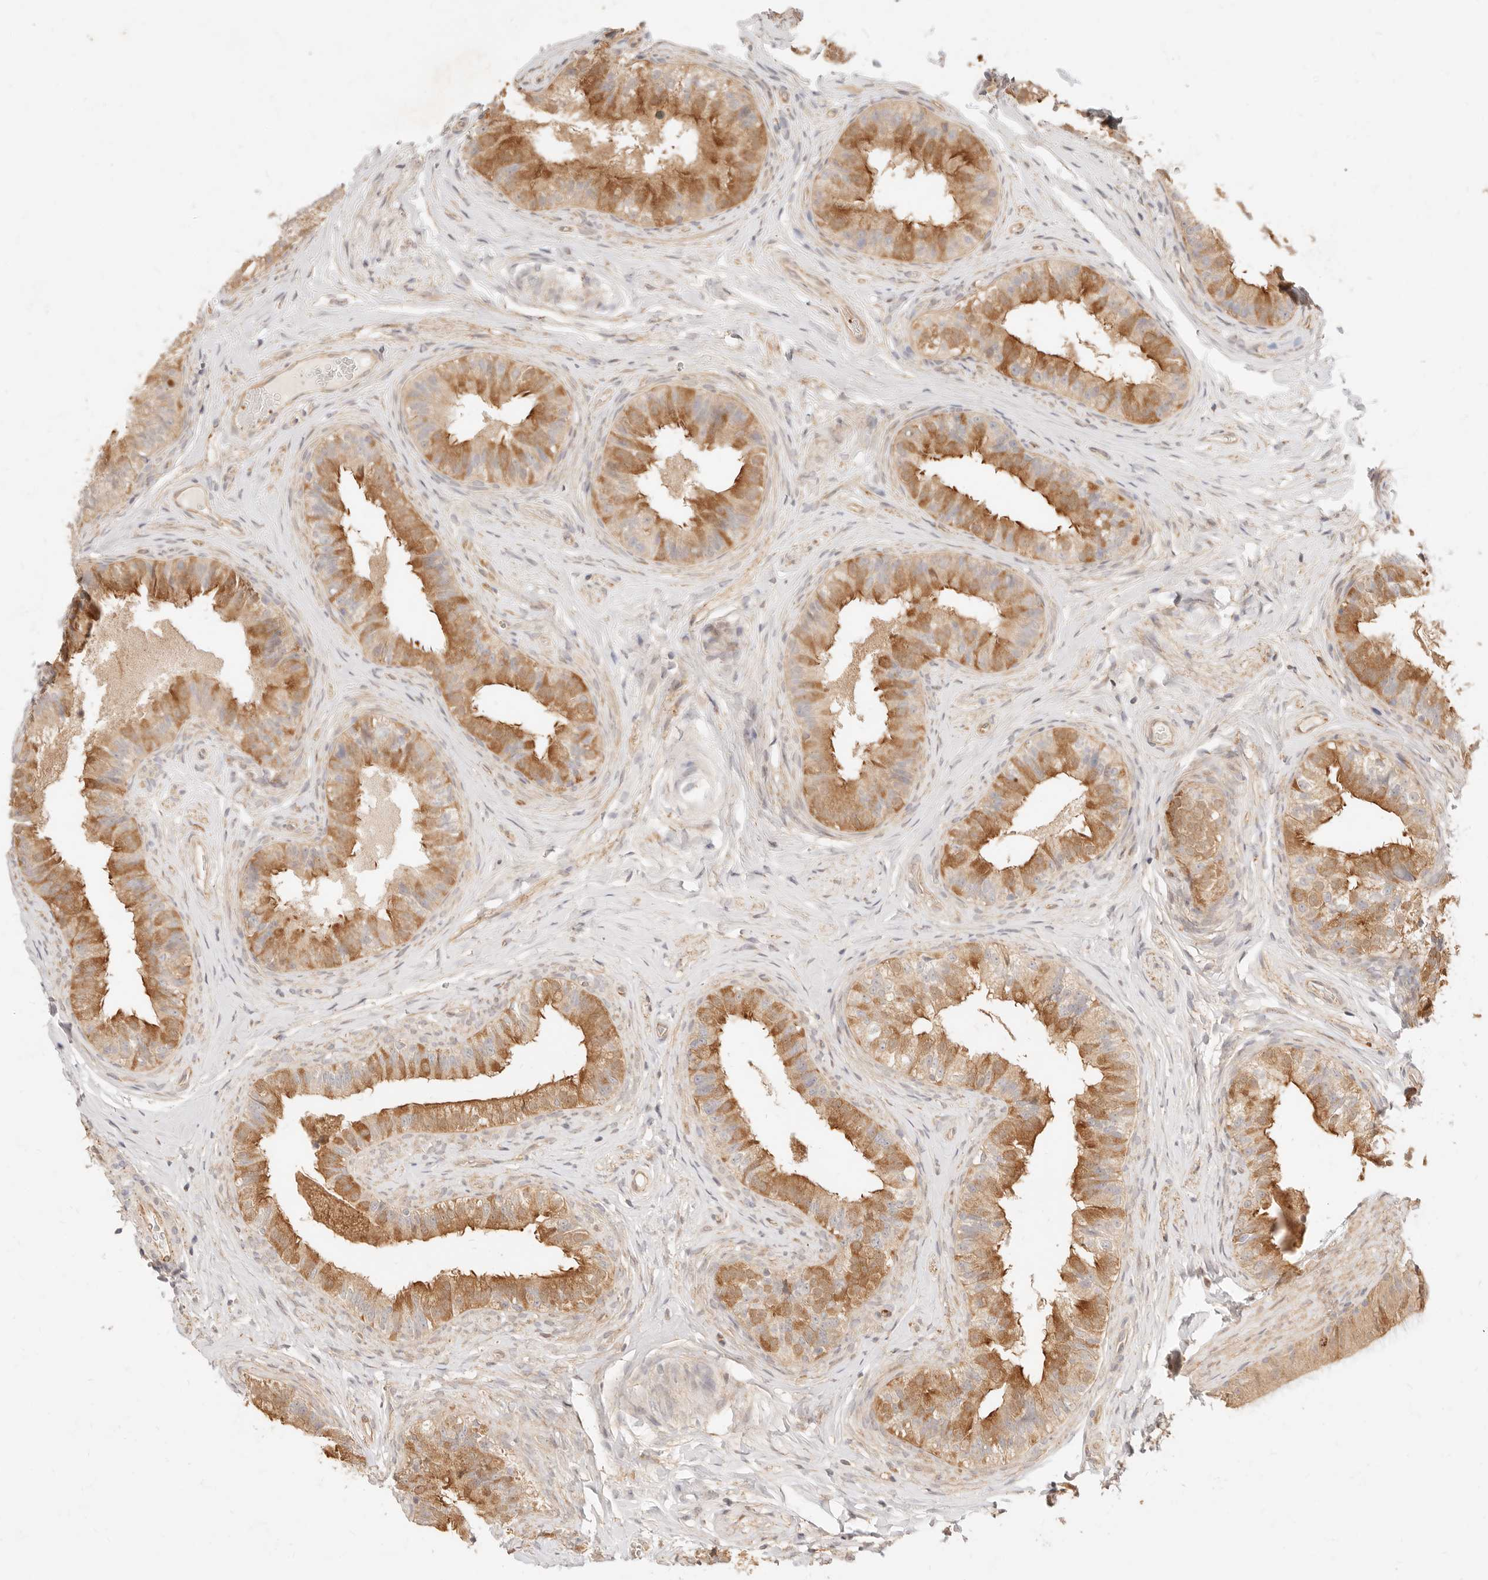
{"staining": {"intensity": "moderate", "quantity": "25%-75%", "location": "cytoplasmic/membranous"}, "tissue": "epididymis", "cell_type": "Glandular cells", "image_type": "normal", "snomed": [{"axis": "morphology", "description": "Normal tissue, NOS"}, {"axis": "topography", "description": "Epididymis"}], "caption": "Glandular cells exhibit medium levels of moderate cytoplasmic/membranous staining in about 25%-75% of cells in unremarkable epididymis. (DAB (3,3'-diaminobenzidine) IHC, brown staining for protein, blue staining for nuclei).", "gene": "UBXN10", "patient": {"sex": "male", "age": 49}}